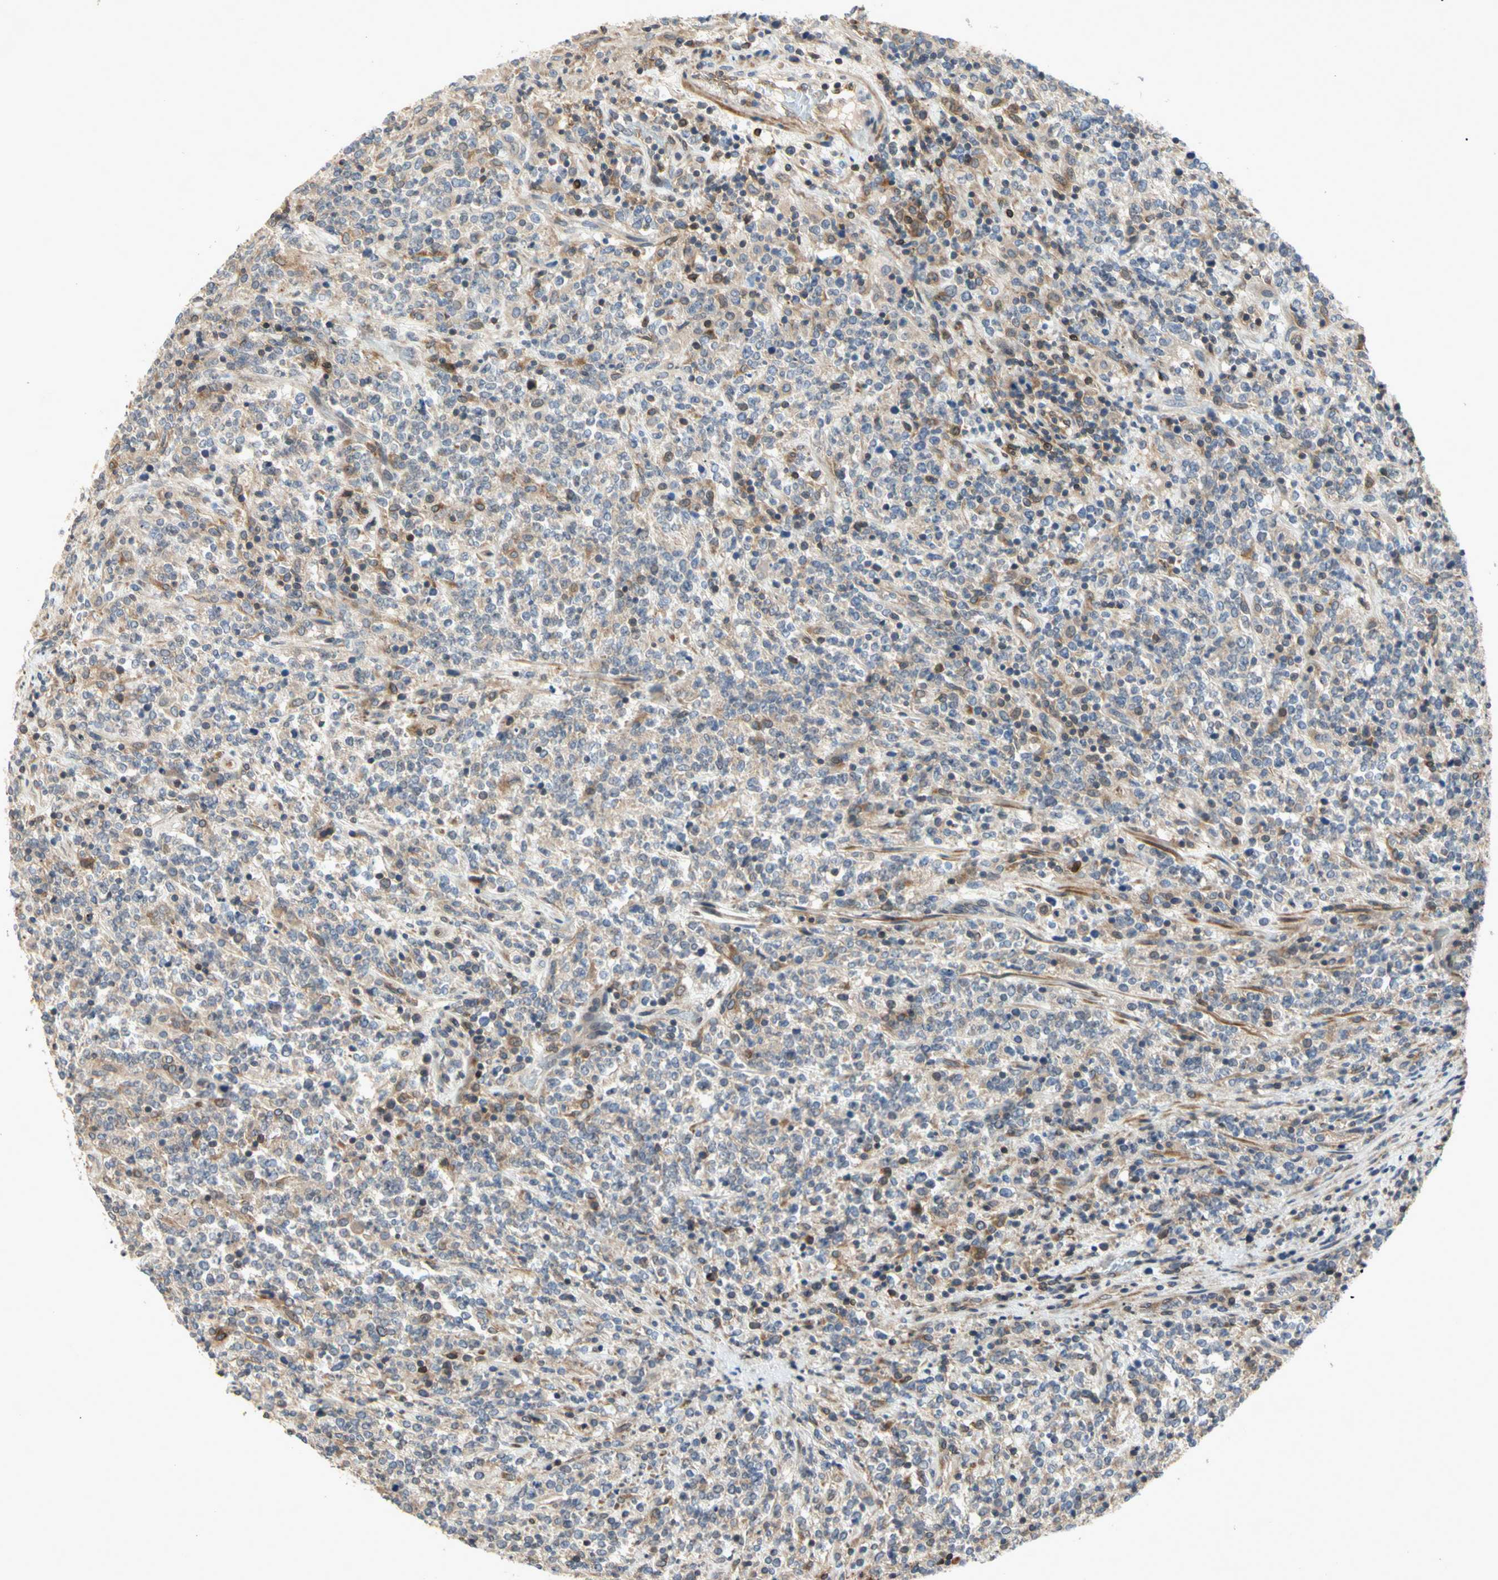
{"staining": {"intensity": "moderate", "quantity": "<25%", "location": "cytoplasmic/membranous"}, "tissue": "lymphoma", "cell_type": "Tumor cells", "image_type": "cancer", "snomed": [{"axis": "morphology", "description": "Malignant lymphoma, non-Hodgkin's type, High grade"}, {"axis": "topography", "description": "Soft tissue"}], "caption": "Immunohistochemical staining of human malignant lymphoma, non-Hodgkin's type (high-grade) reveals moderate cytoplasmic/membranous protein expression in approximately <25% of tumor cells. (Stains: DAB (3,3'-diaminobenzidine) in brown, nuclei in blue, Microscopy: brightfield microscopy at high magnification).", "gene": "CRTAC1", "patient": {"sex": "male", "age": 18}}